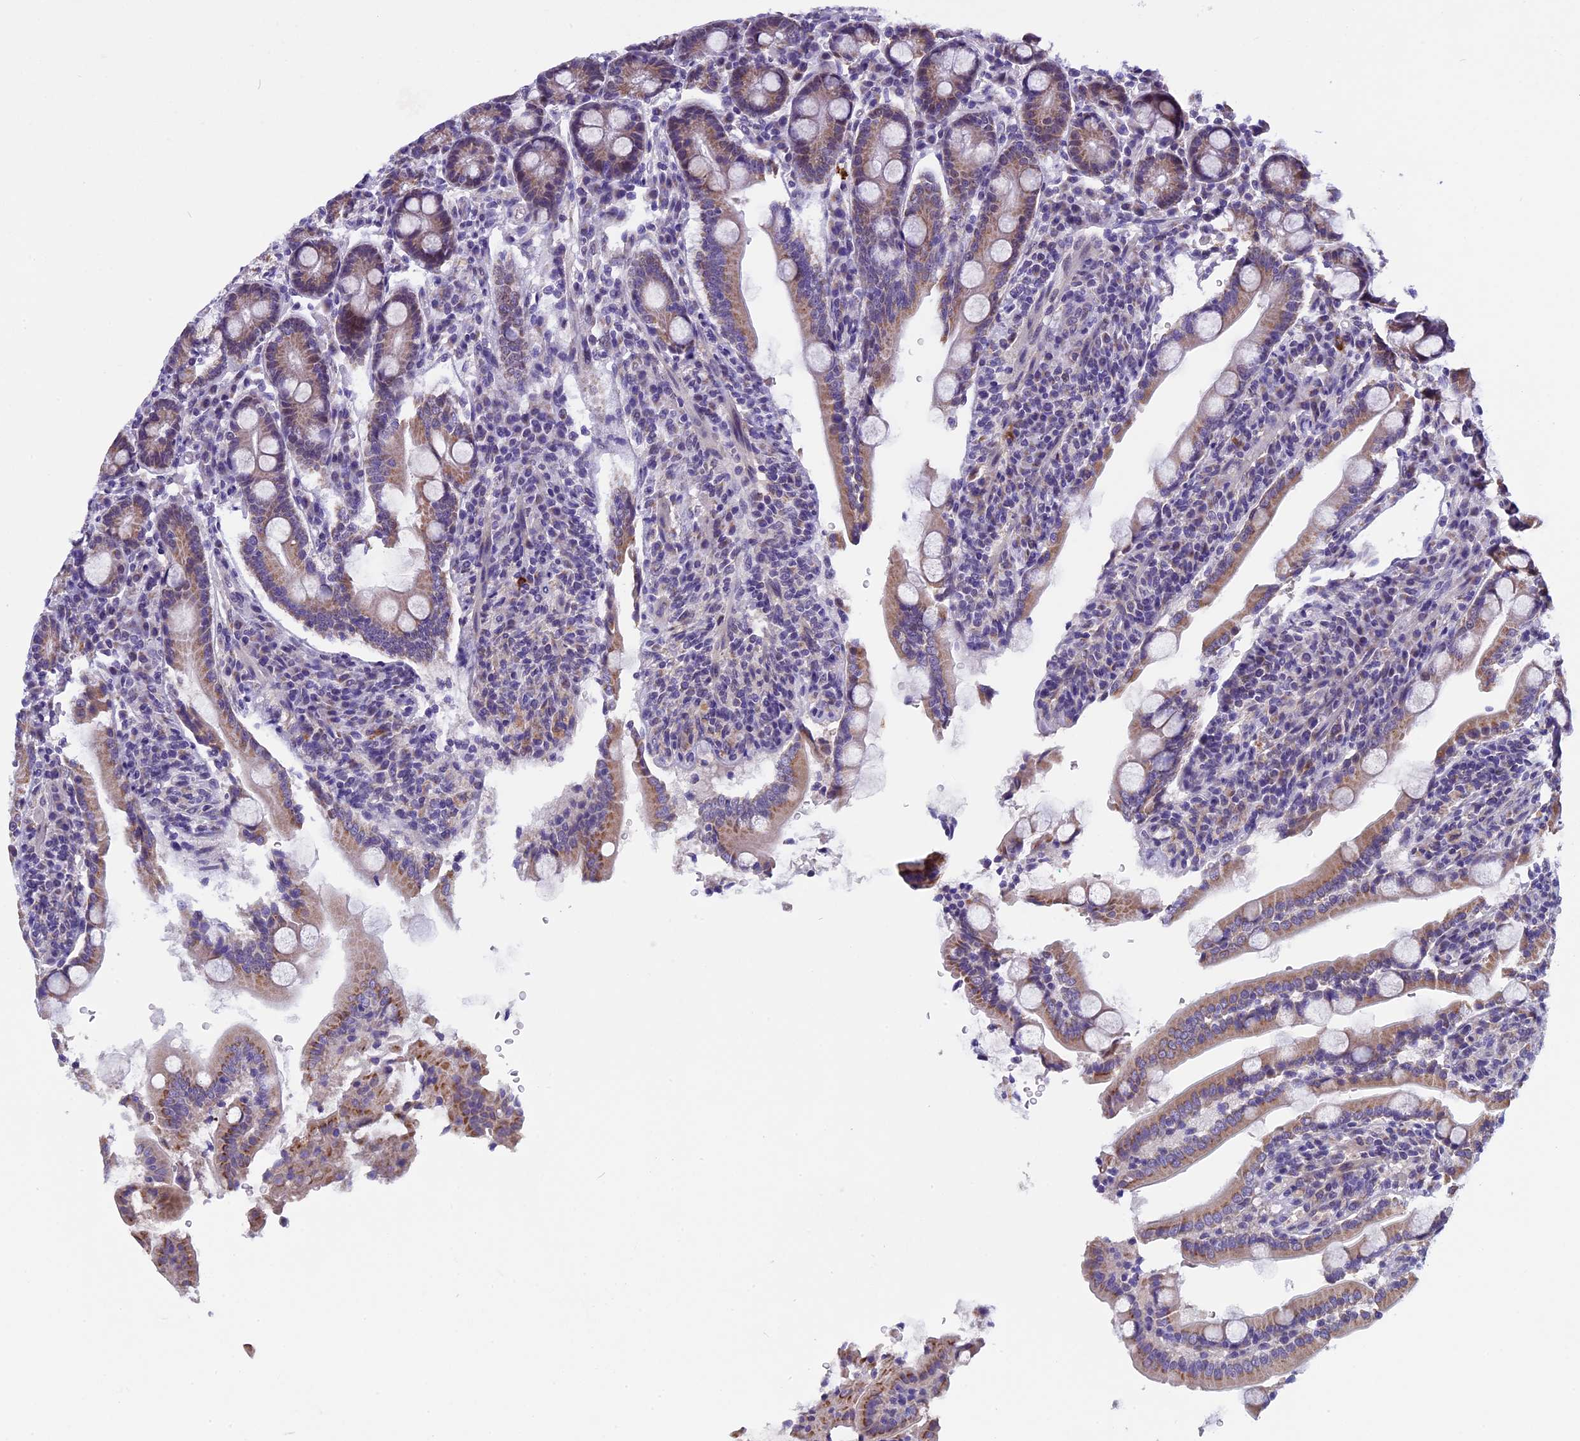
{"staining": {"intensity": "moderate", "quantity": ">75%", "location": "cytoplasmic/membranous"}, "tissue": "duodenum", "cell_type": "Glandular cells", "image_type": "normal", "snomed": [{"axis": "morphology", "description": "Normal tissue, NOS"}, {"axis": "topography", "description": "Duodenum"}], "caption": "Protein expression analysis of unremarkable duodenum shows moderate cytoplasmic/membranous expression in about >75% of glandular cells.", "gene": "ZNF317", "patient": {"sex": "male", "age": 35}}